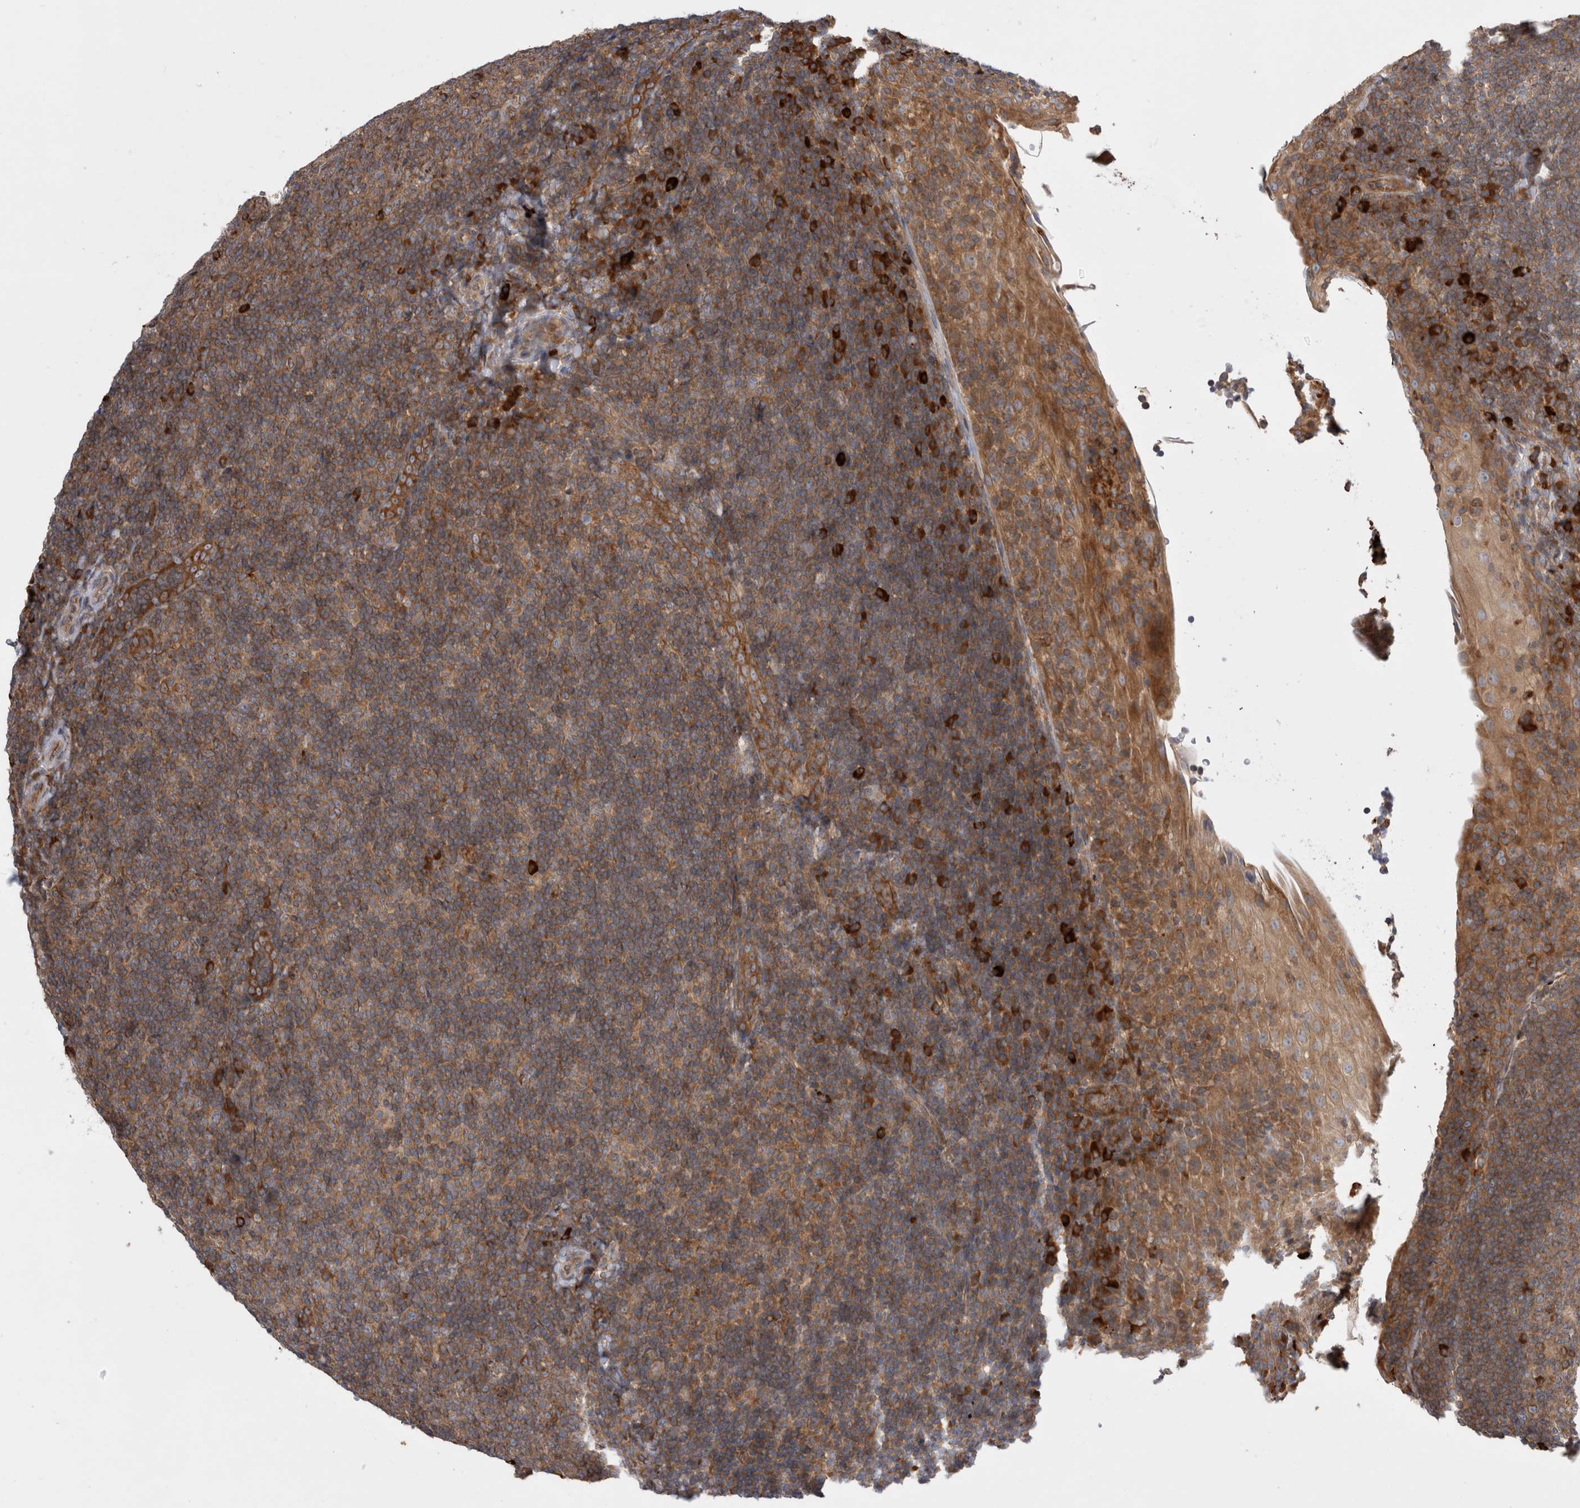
{"staining": {"intensity": "moderate", "quantity": ">75%", "location": "cytoplasmic/membranous"}, "tissue": "tonsil", "cell_type": "Germinal center cells", "image_type": "normal", "snomed": [{"axis": "morphology", "description": "Normal tissue, NOS"}, {"axis": "topography", "description": "Tonsil"}], "caption": "Germinal center cells display moderate cytoplasmic/membranous staining in approximately >75% of cells in benign tonsil. (Stains: DAB (3,3'-diaminobenzidine) in brown, nuclei in blue, Microscopy: brightfield microscopy at high magnification).", "gene": "PDCD10", "patient": {"sex": "male", "age": 37}}